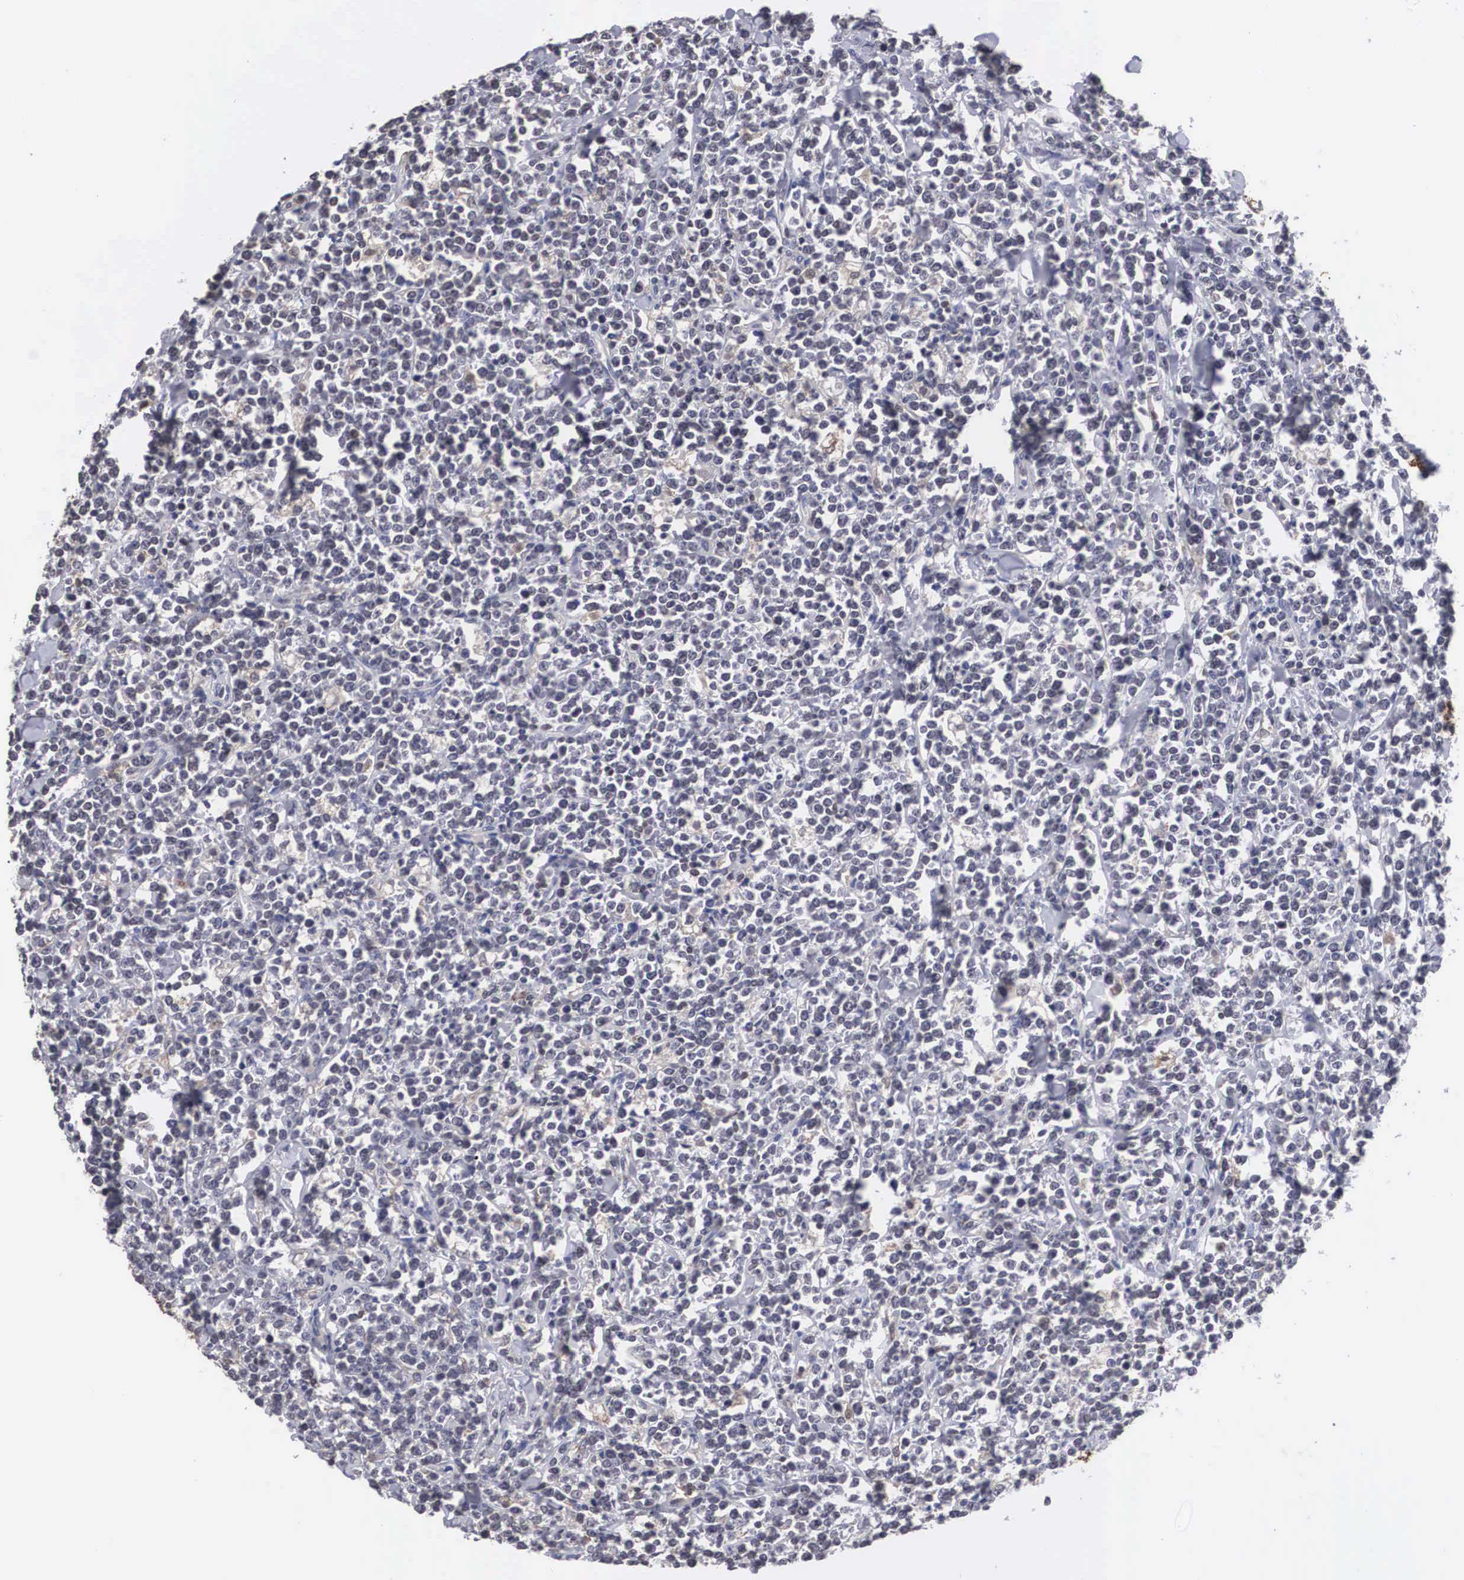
{"staining": {"intensity": "weak", "quantity": "25%-75%", "location": "cytoplasmic/membranous"}, "tissue": "lymphoma", "cell_type": "Tumor cells", "image_type": "cancer", "snomed": [{"axis": "morphology", "description": "Malignant lymphoma, non-Hodgkin's type, High grade"}, {"axis": "topography", "description": "Small intestine"}, {"axis": "topography", "description": "Colon"}], "caption": "IHC photomicrograph of neoplastic tissue: human high-grade malignant lymphoma, non-Hodgkin's type stained using immunohistochemistry shows low levels of weak protein expression localized specifically in the cytoplasmic/membranous of tumor cells, appearing as a cytoplasmic/membranous brown color.", "gene": "HMOX1", "patient": {"sex": "male", "age": 8}}